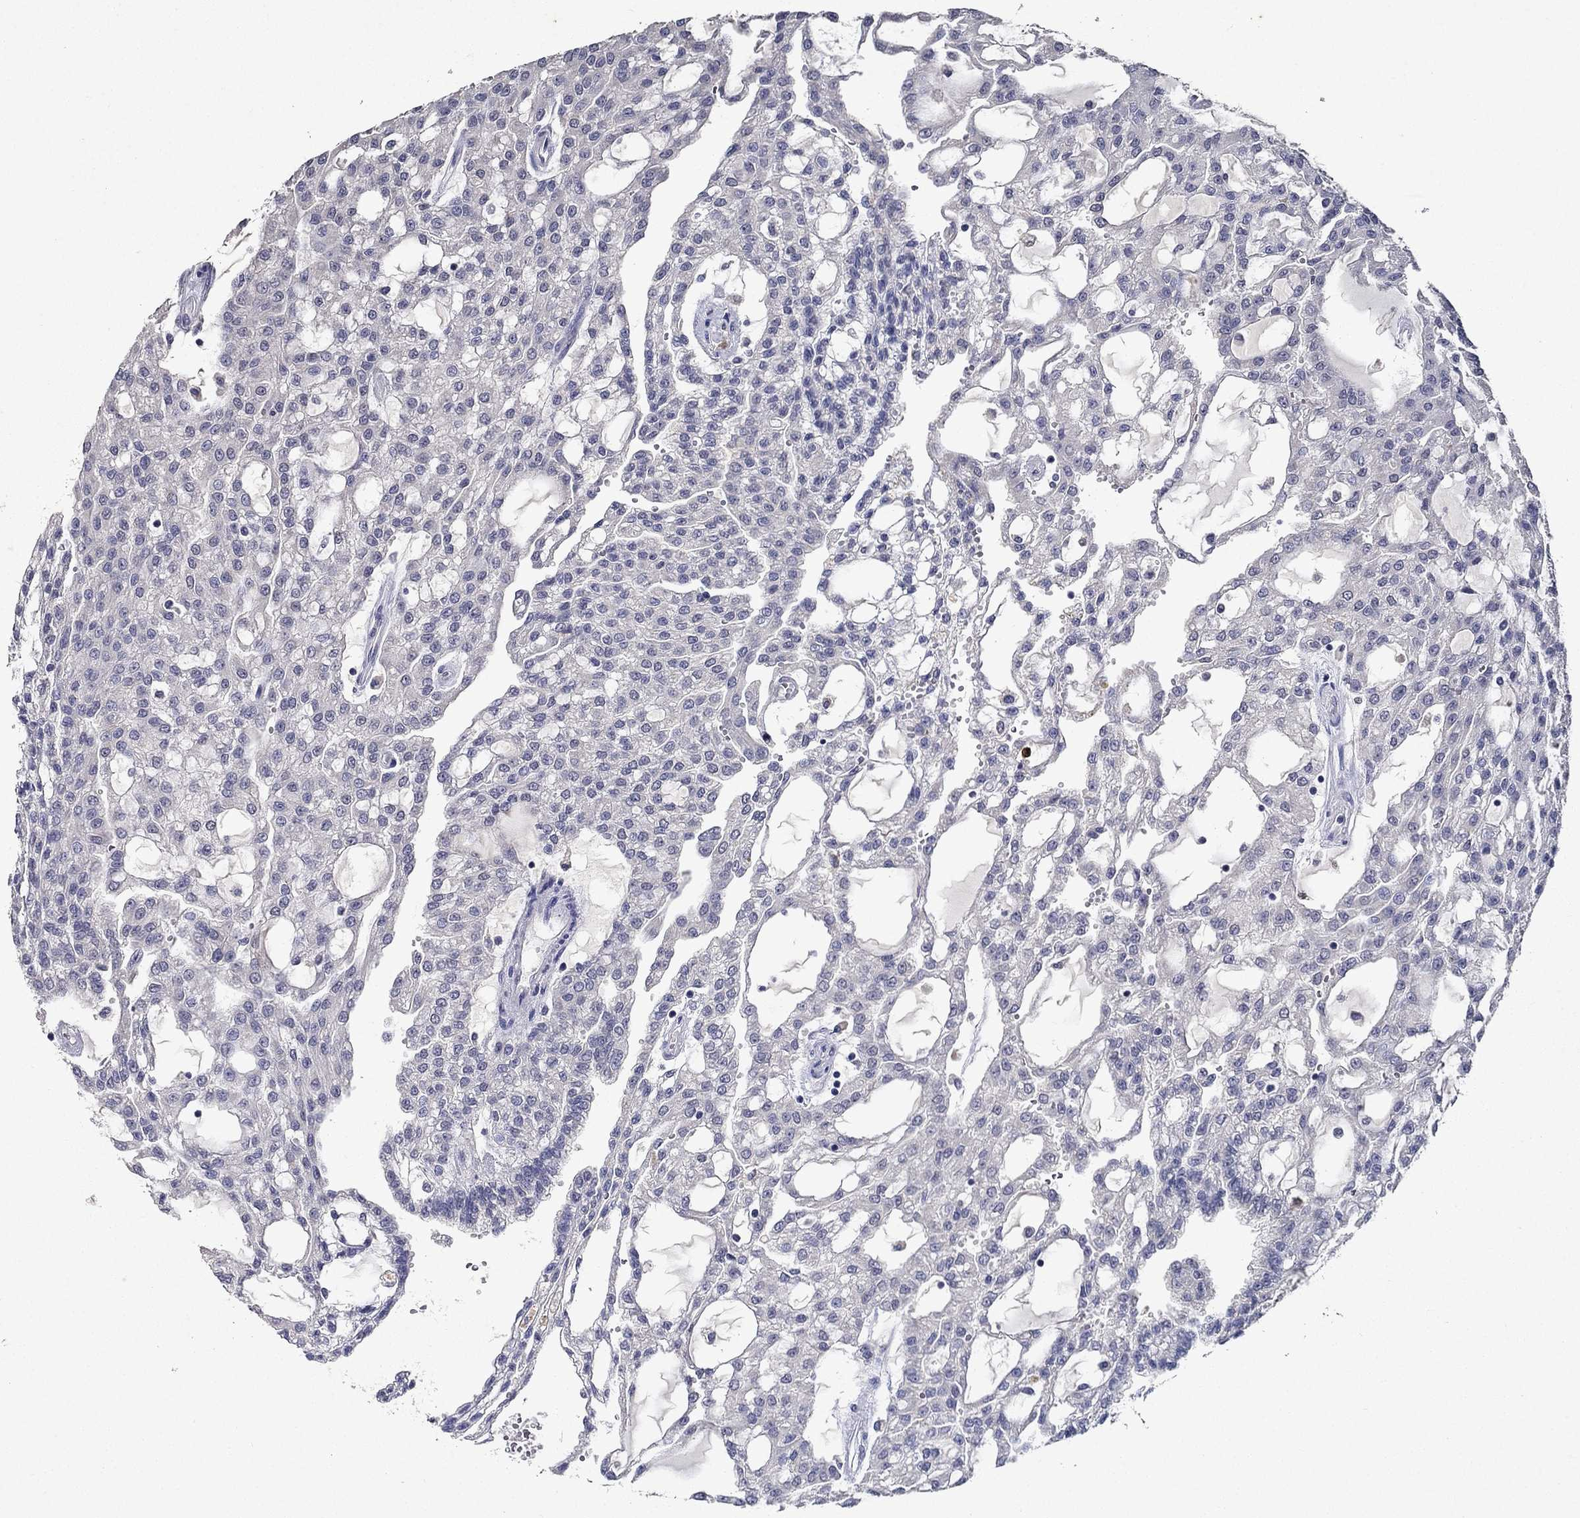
{"staining": {"intensity": "negative", "quantity": "none", "location": "none"}, "tissue": "renal cancer", "cell_type": "Tumor cells", "image_type": "cancer", "snomed": [{"axis": "morphology", "description": "Adenocarcinoma, NOS"}, {"axis": "topography", "description": "Kidney"}], "caption": "Human adenocarcinoma (renal) stained for a protein using IHC reveals no expression in tumor cells.", "gene": "IRF5", "patient": {"sex": "male", "age": 63}}